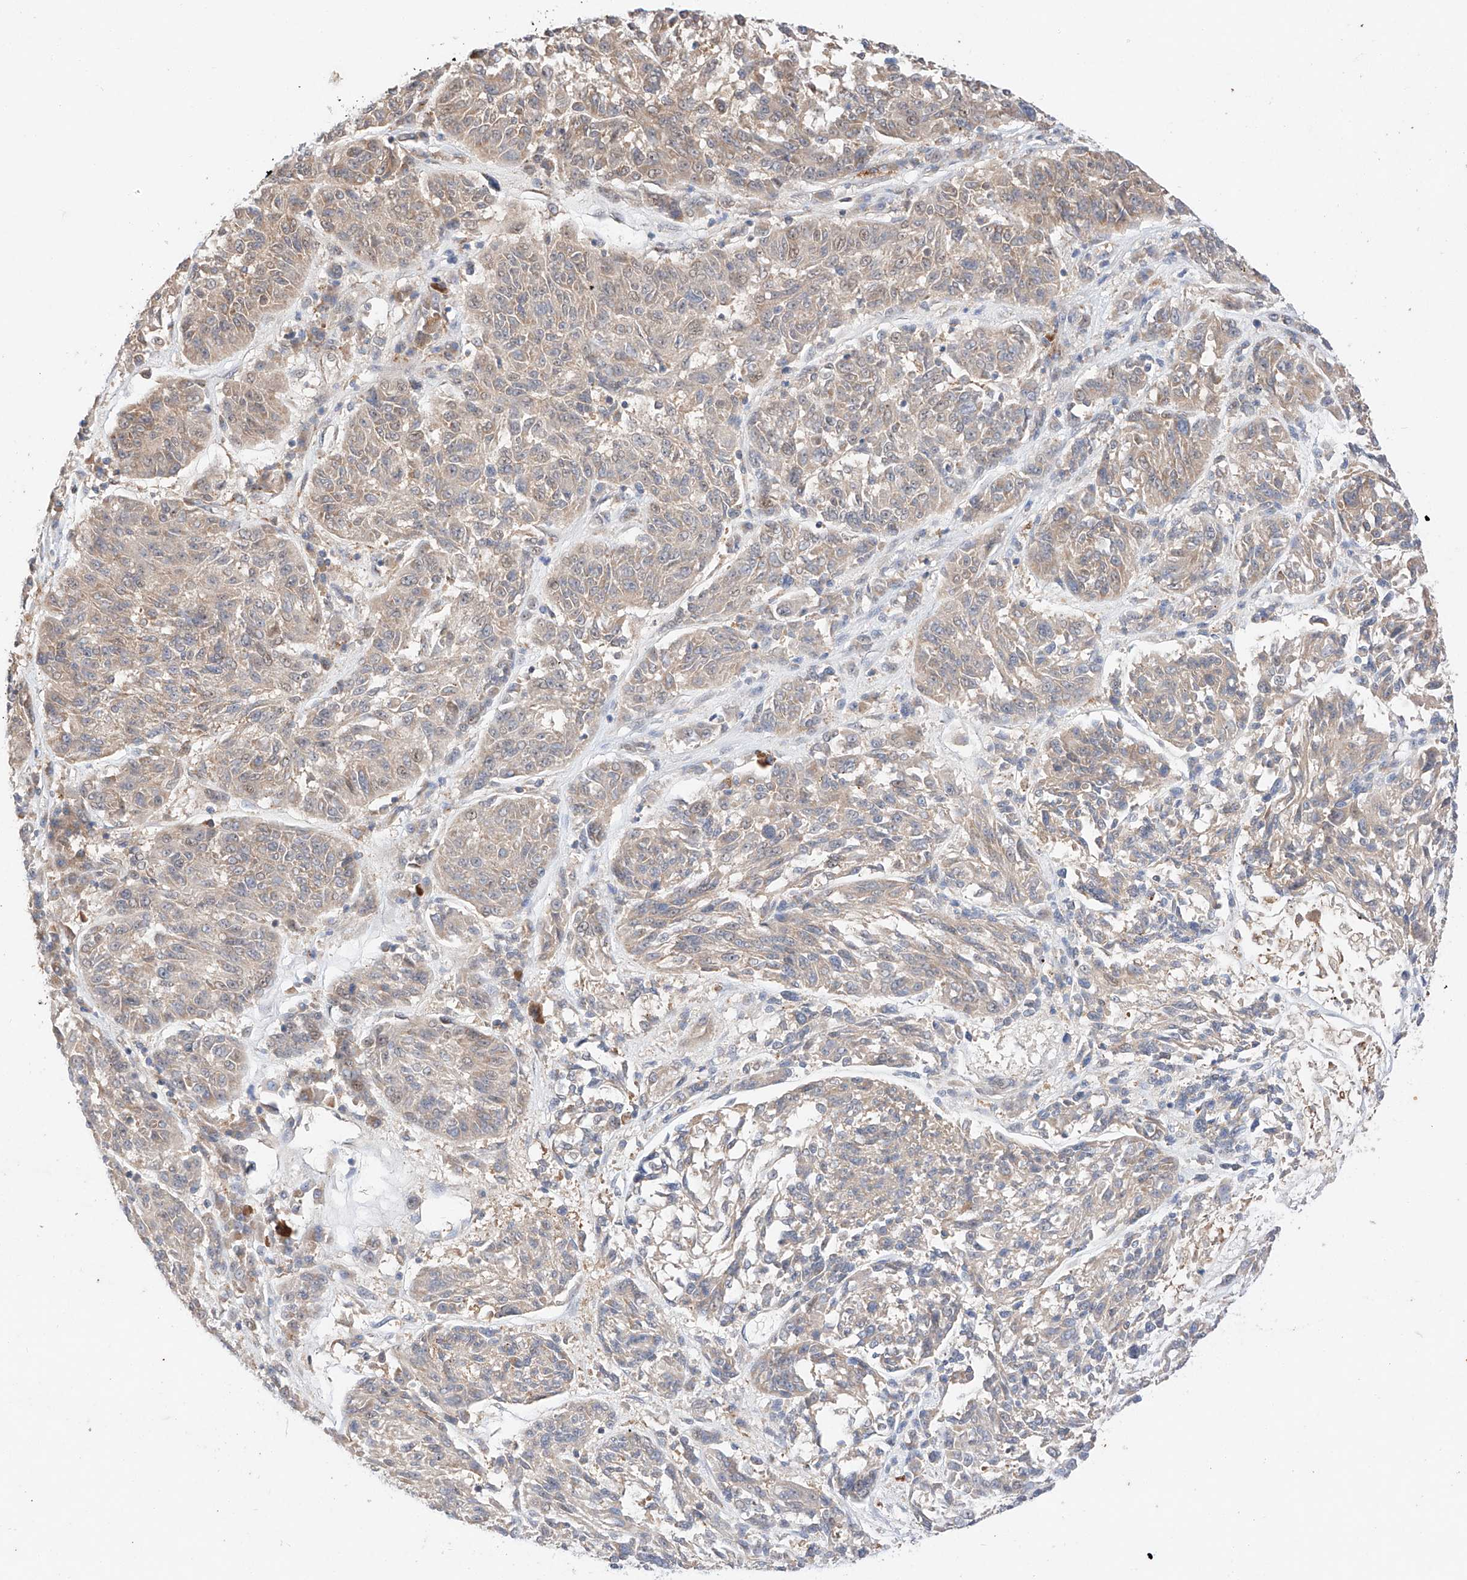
{"staining": {"intensity": "negative", "quantity": "none", "location": "none"}, "tissue": "melanoma", "cell_type": "Tumor cells", "image_type": "cancer", "snomed": [{"axis": "morphology", "description": "Malignant melanoma, NOS"}, {"axis": "topography", "description": "Skin"}], "caption": "The immunohistochemistry (IHC) micrograph has no significant staining in tumor cells of melanoma tissue.", "gene": "GCNT1", "patient": {"sex": "male", "age": 53}}